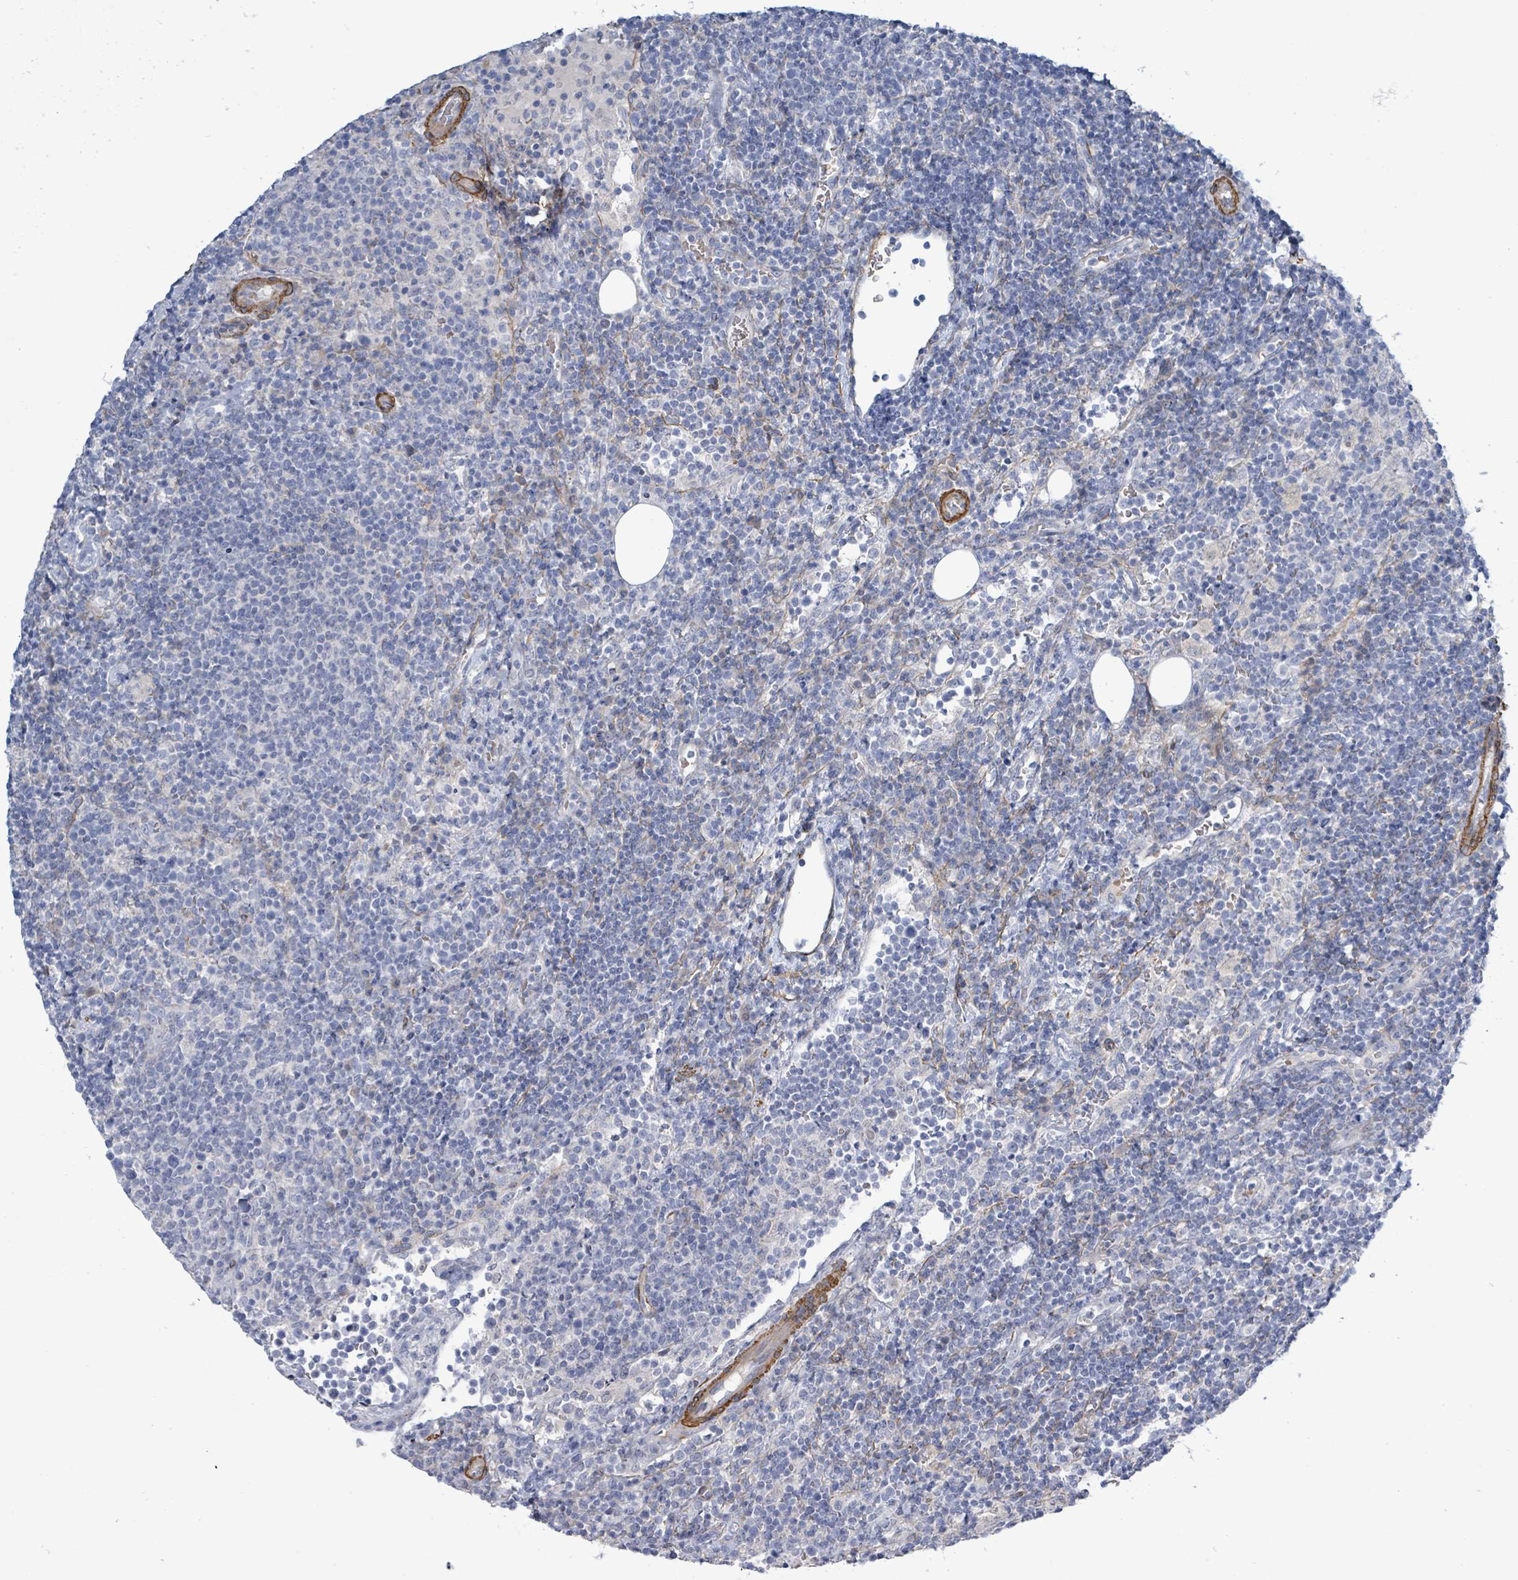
{"staining": {"intensity": "negative", "quantity": "none", "location": "none"}, "tissue": "lymphoma", "cell_type": "Tumor cells", "image_type": "cancer", "snomed": [{"axis": "morphology", "description": "Malignant lymphoma, non-Hodgkin's type, High grade"}, {"axis": "topography", "description": "Lymph node"}], "caption": "Tumor cells are negative for protein expression in human lymphoma.", "gene": "DMRTC1B", "patient": {"sex": "male", "age": 61}}